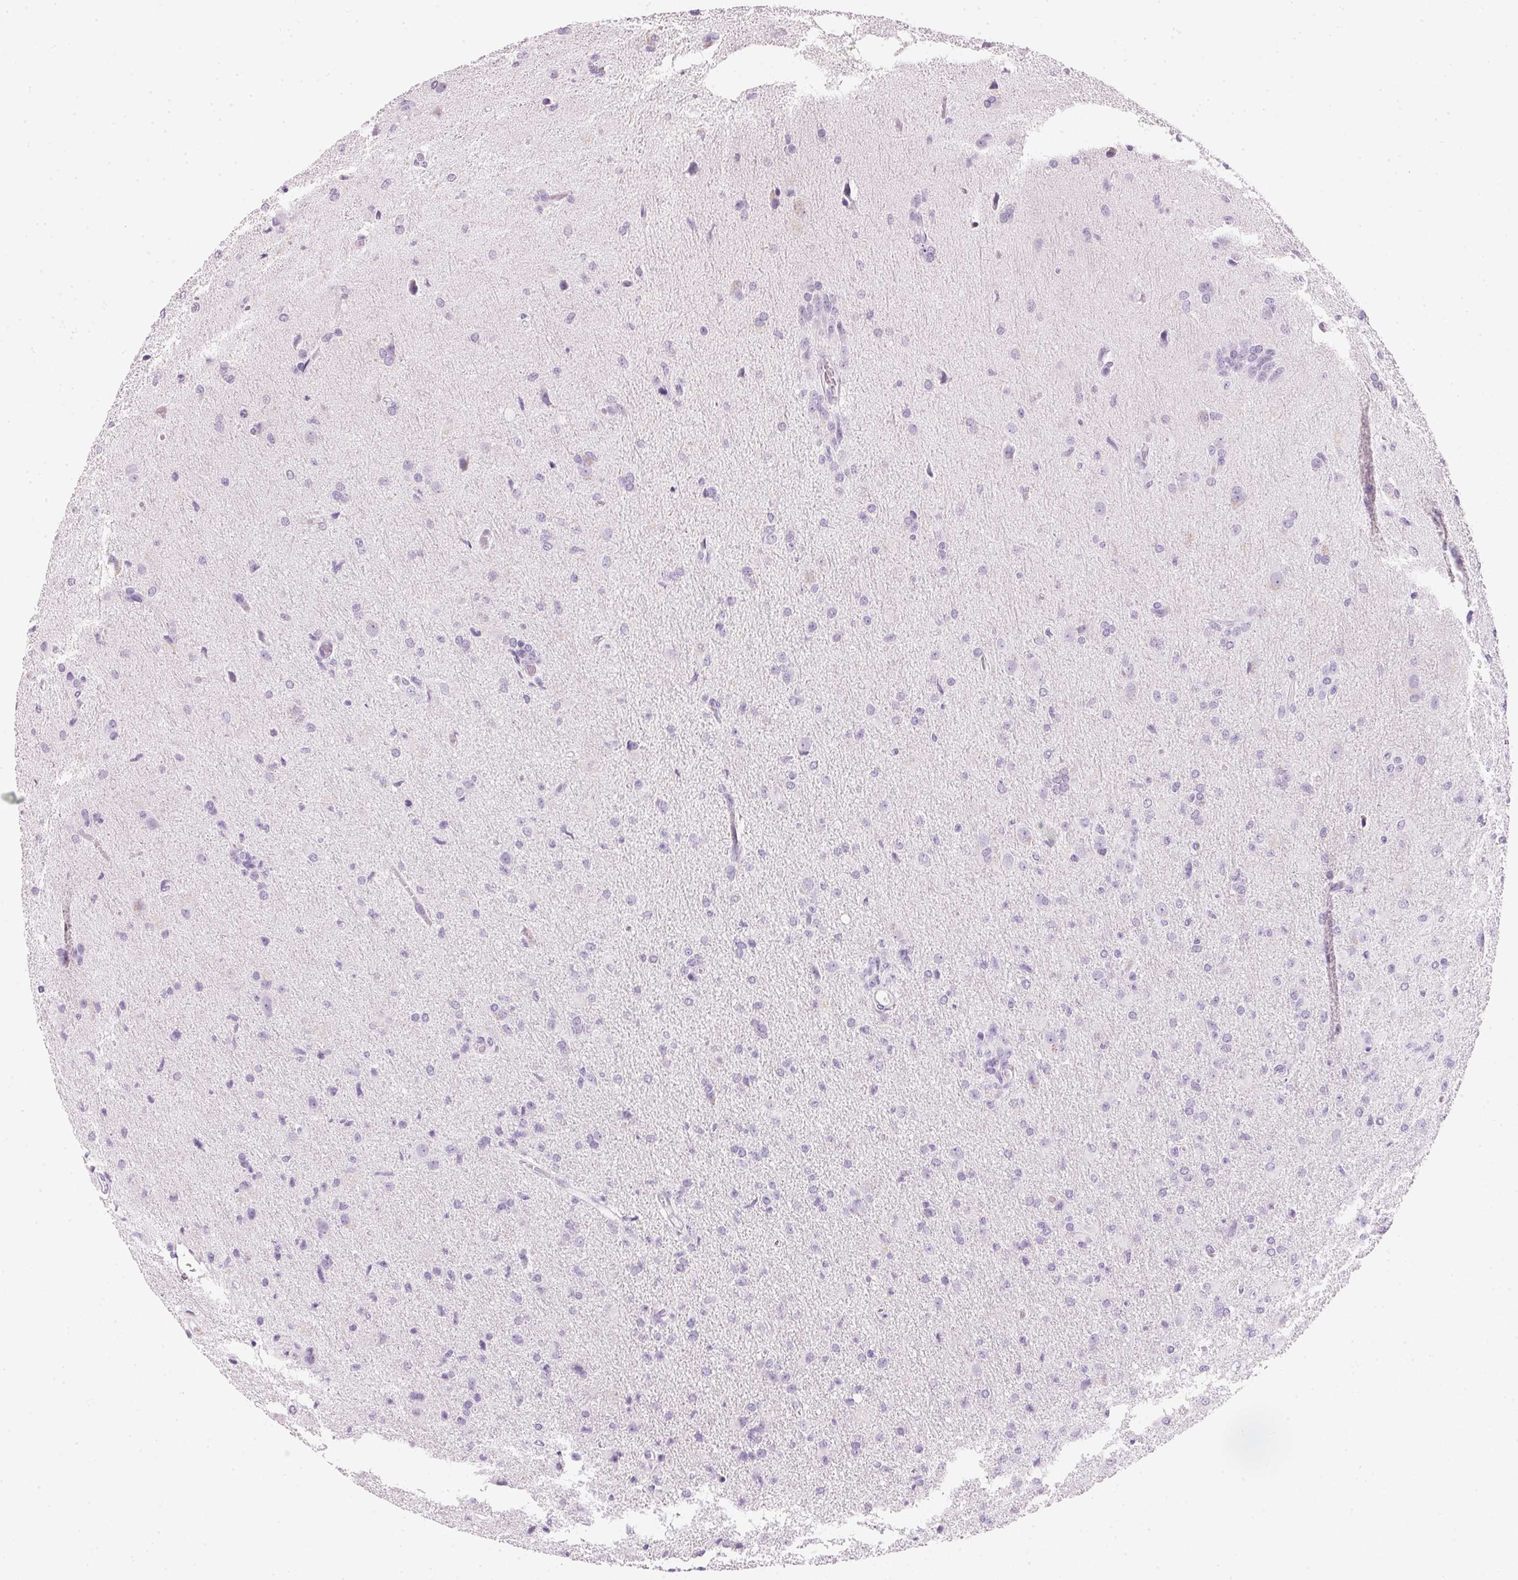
{"staining": {"intensity": "negative", "quantity": "none", "location": "none"}, "tissue": "glioma", "cell_type": "Tumor cells", "image_type": "cancer", "snomed": [{"axis": "morphology", "description": "Glioma, malignant, High grade"}, {"axis": "topography", "description": "Brain"}], "caption": "An immunohistochemistry photomicrograph of glioma is shown. There is no staining in tumor cells of glioma.", "gene": "IGFBP1", "patient": {"sex": "male", "age": 68}}